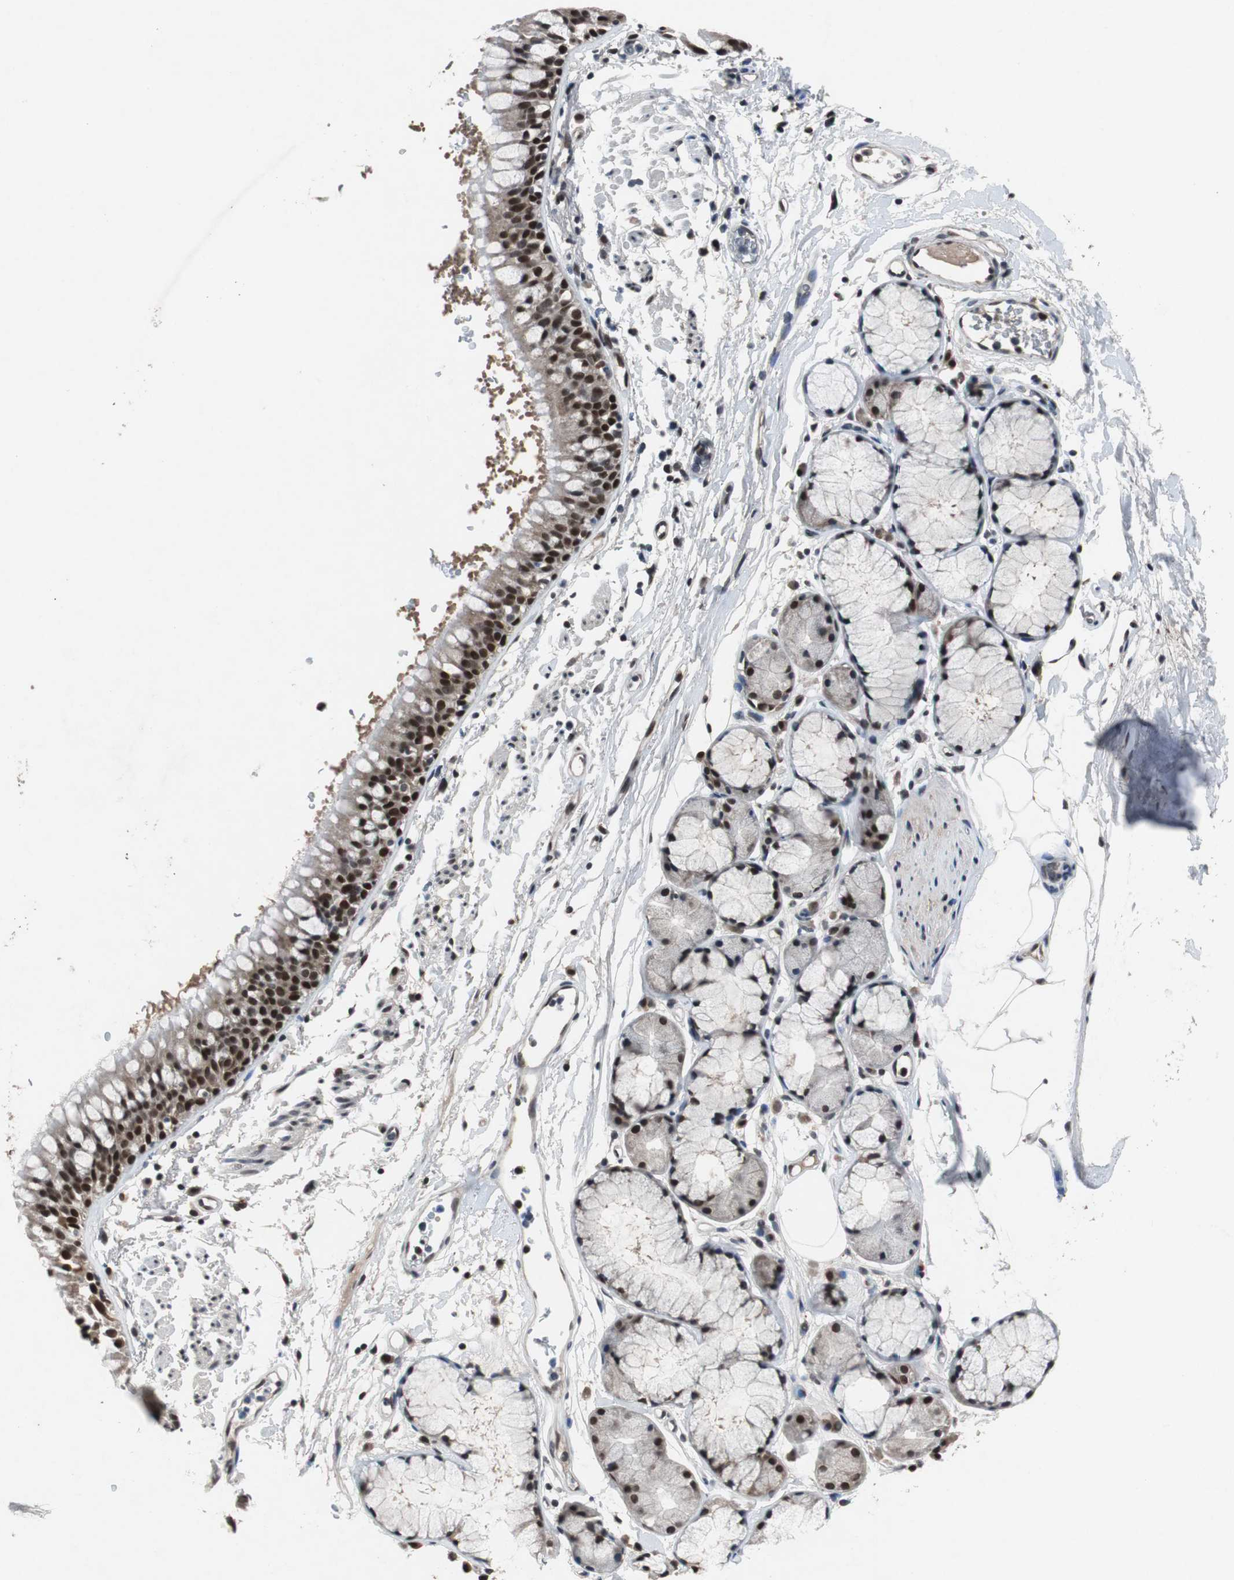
{"staining": {"intensity": "strong", "quantity": "25%-75%", "location": "nuclear"}, "tissue": "bronchus", "cell_type": "Respiratory epithelial cells", "image_type": "normal", "snomed": [{"axis": "morphology", "description": "Normal tissue, NOS"}, {"axis": "topography", "description": "Bronchus"}], "caption": "High-magnification brightfield microscopy of normal bronchus stained with DAB (3,3'-diaminobenzidine) (brown) and counterstained with hematoxylin (blue). respiratory epithelial cells exhibit strong nuclear expression is identified in approximately25%-75% of cells. The staining was performed using DAB to visualize the protein expression in brown, while the nuclei were stained in blue with hematoxylin (Magnification: 20x).", "gene": "TP63", "patient": {"sex": "female", "age": 73}}